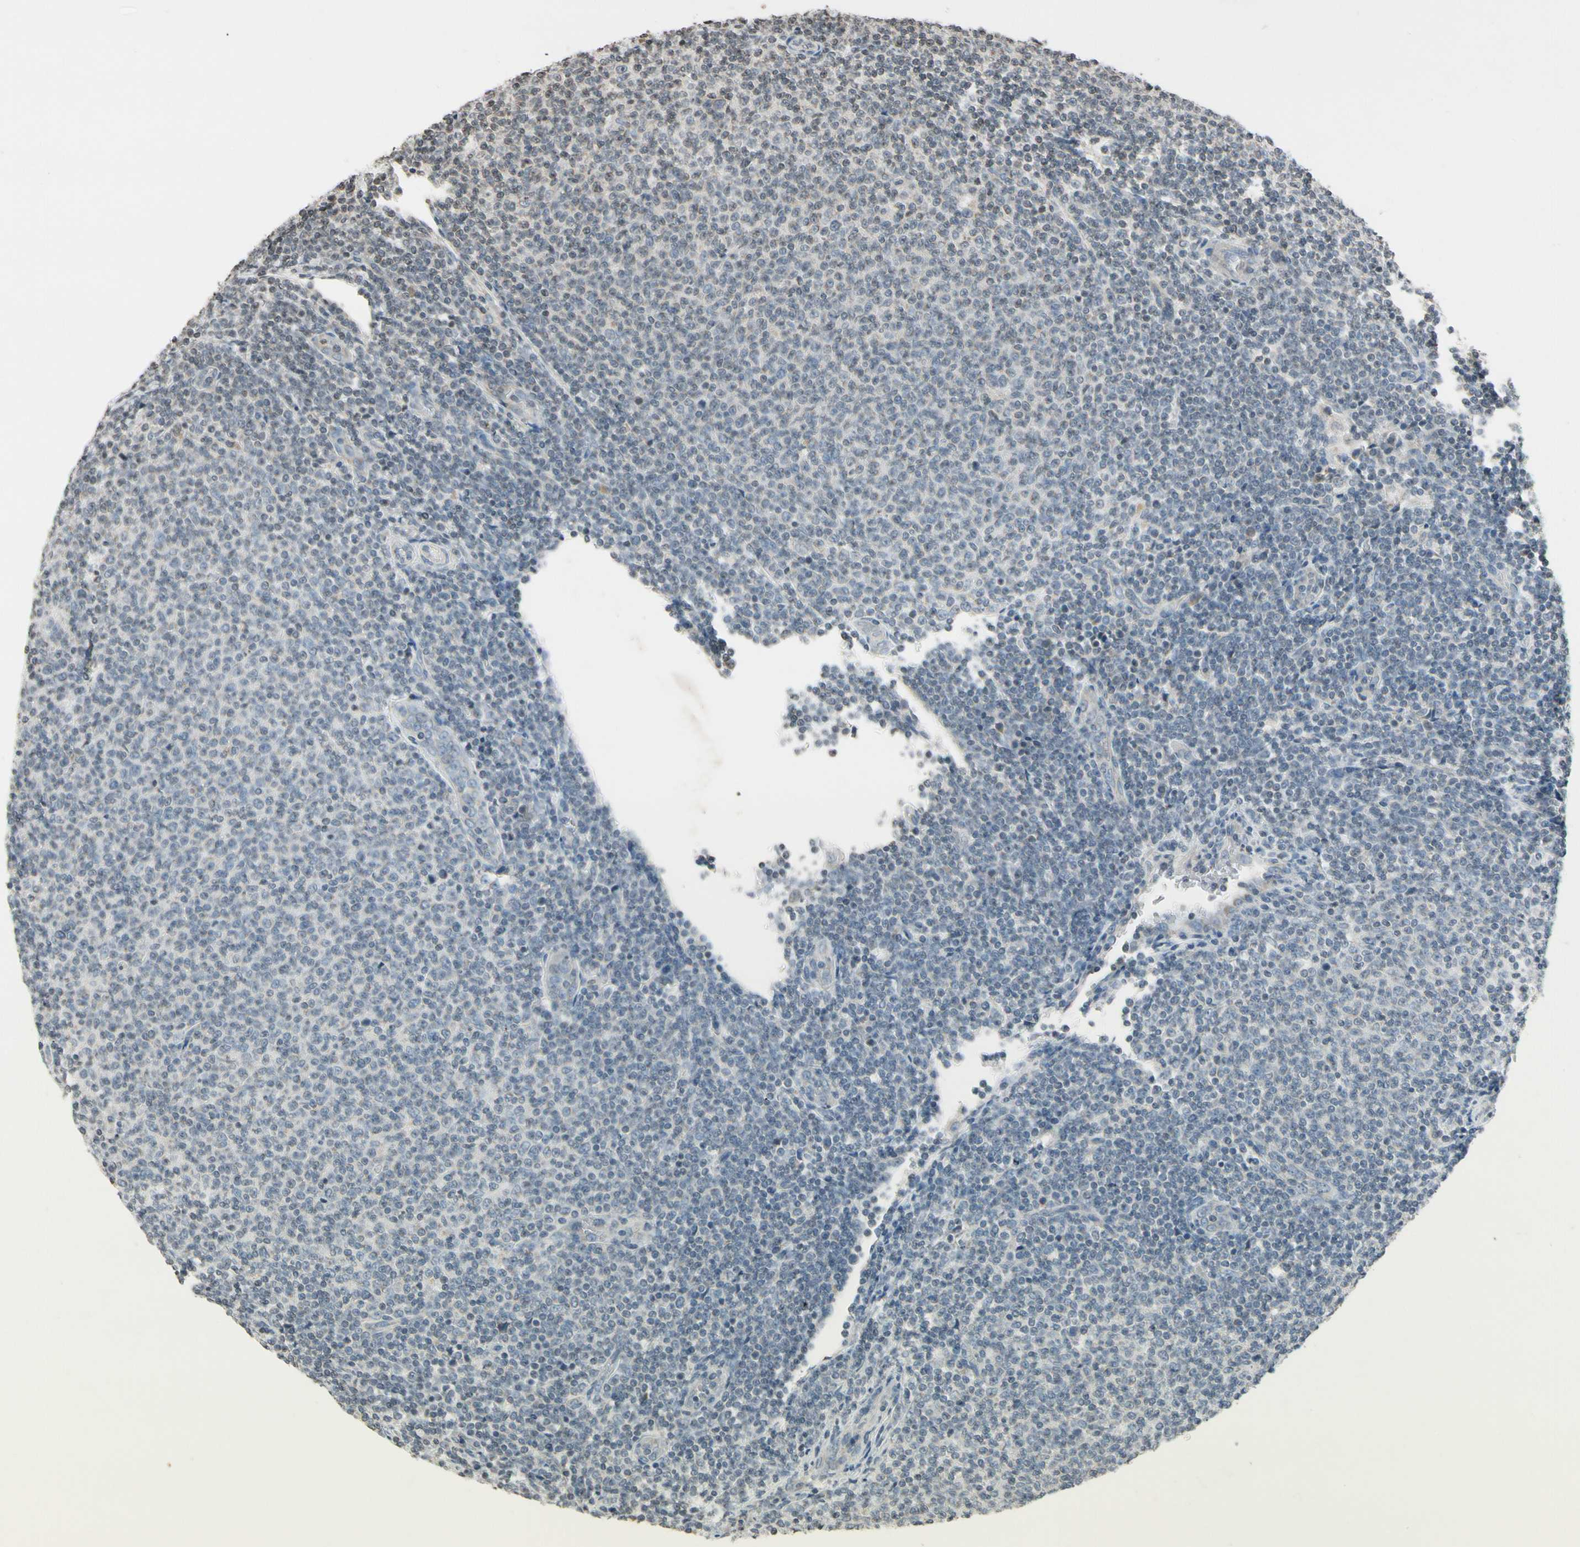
{"staining": {"intensity": "negative", "quantity": "none", "location": "none"}, "tissue": "lymphoma", "cell_type": "Tumor cells", "image_type": "cancer", "snomed": [{"axis": "morphology", "description": "Malignant lymphoma, non-Hodgkin's type, Low grade"}, {"axis": "topography", "description": "Lymph node"}], "caption": "Immunohistochemistry histopathology image of human lymphoma stained for a protein (brown), which demonstrates no staining in tumor cells.", "gene": "CLDN11", "patient": {"sex": "male", "age": 66}}